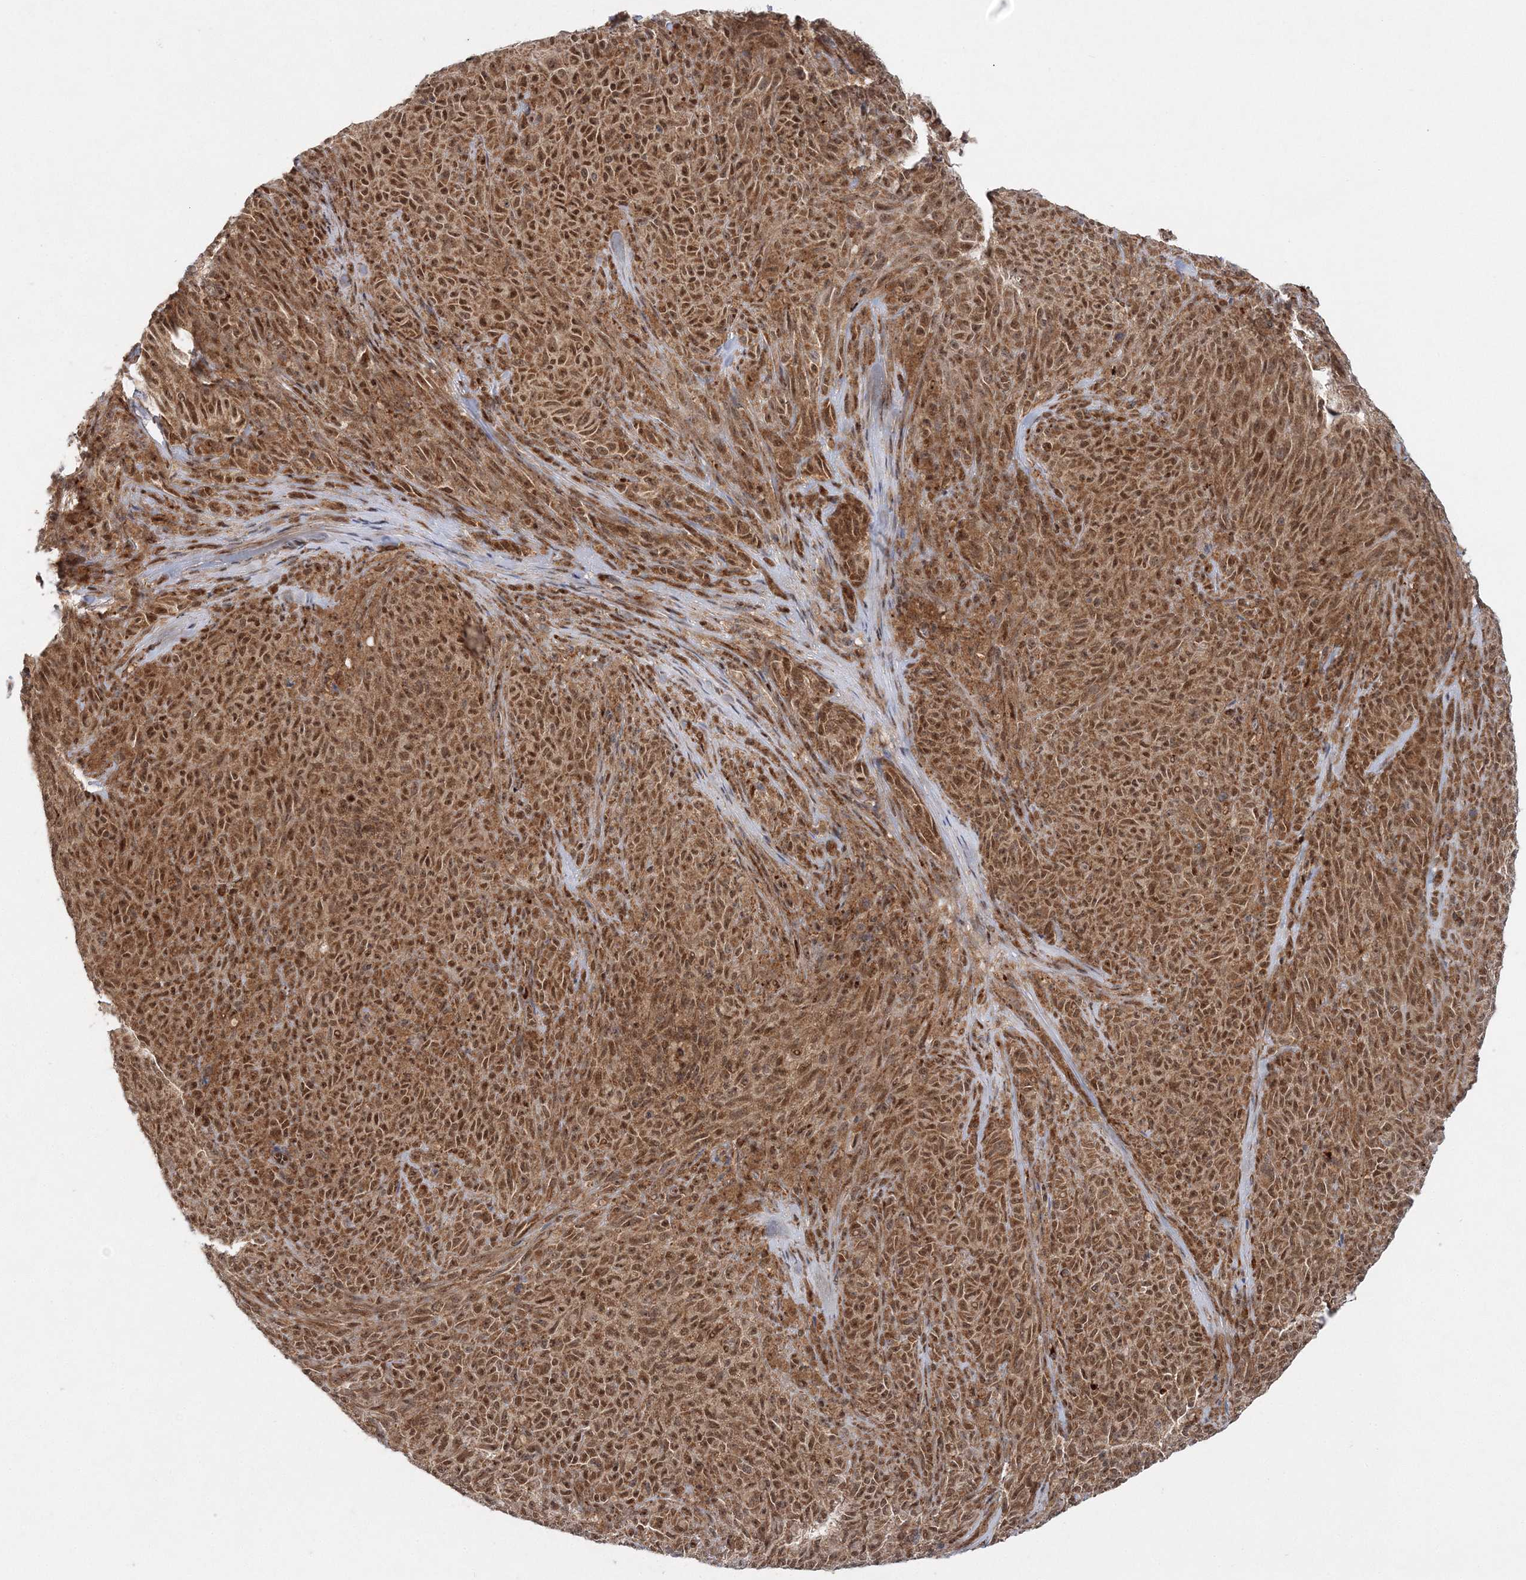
{"staining": {"intensity": "moderate", "quantity": ">75%", "location": "cytoplasmic/membranous,nuclear"}, "tissue": "melanoma", "cell_type": "Tumor cells", "image_type": "cancer", "snomed": [{"axis": "morphology", "description": "Malignant melanoma, NOS"}, {"axis": "topography", "description": "Skin"}], "caption": "Immunohistochemical staining of melanoma displays moderate cytoplasmic/membranous and nuclear protein staining in approximately >75% of tumor cells.", "gene": "RAB11FIP2", "patient": {"sex": "female", "age": 82}}